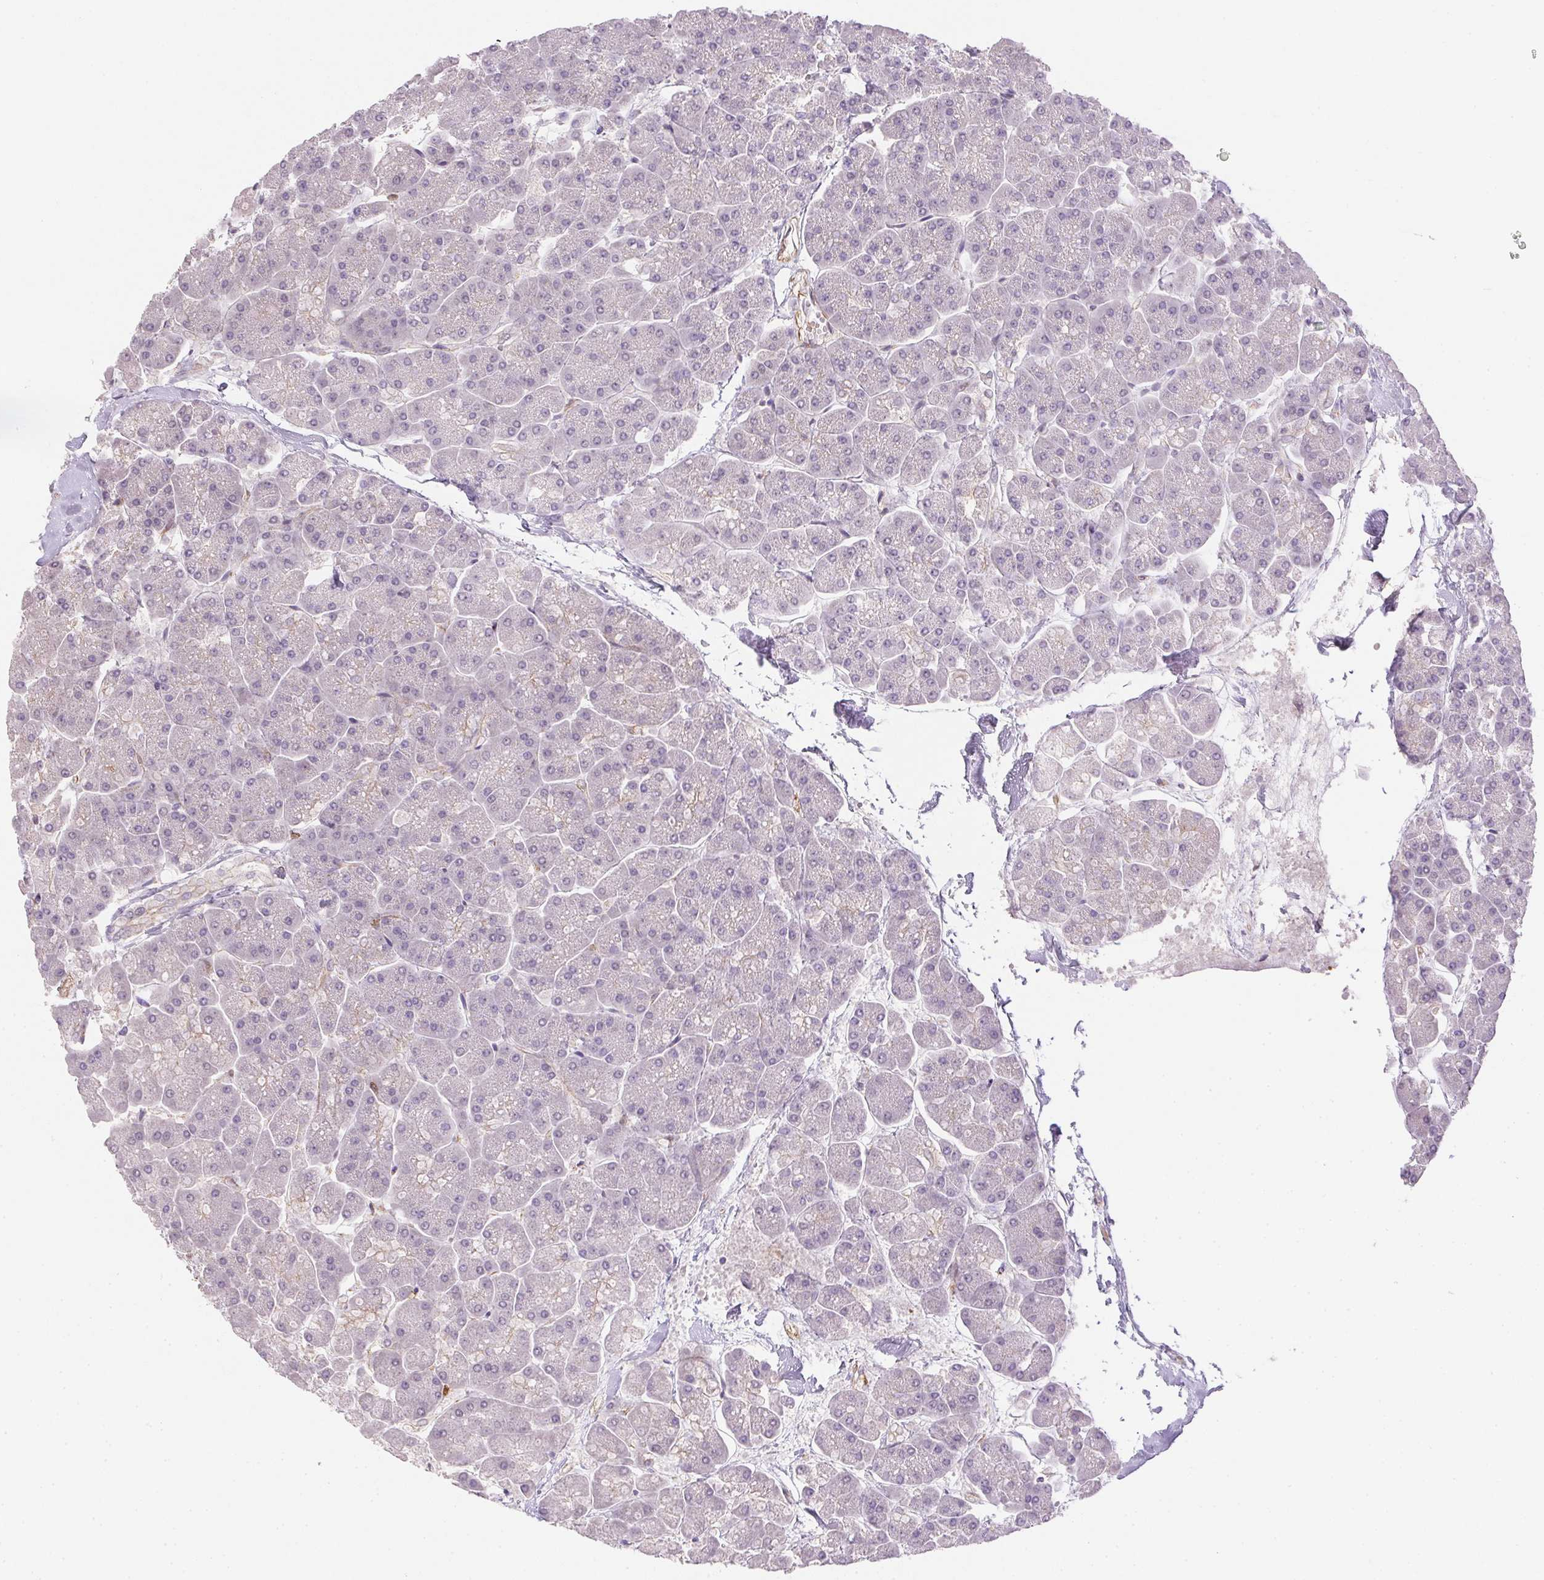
{"staining": {"intensity": "negative", "quantity": "none", "location": "none"}, "tissue": "pancreas", "cell_type": "Exocrine glandular cells", "image_type": "normal", "snomed": [{"axis": "morphology", "description": "Normal tissue, NOS"}, {"axis": "topography", "description": "Pancreas"}, {"axis": "topography", "description": "Peripheral nerve tissue"}], "caption": "A high-resolution image shows immunohistochemistry (IHC) staining of benign pancreas, which shows no significant expression in exocrine glandular cells.", "gene": "PRL", "patient": {"sex": "male", "age": 54}}